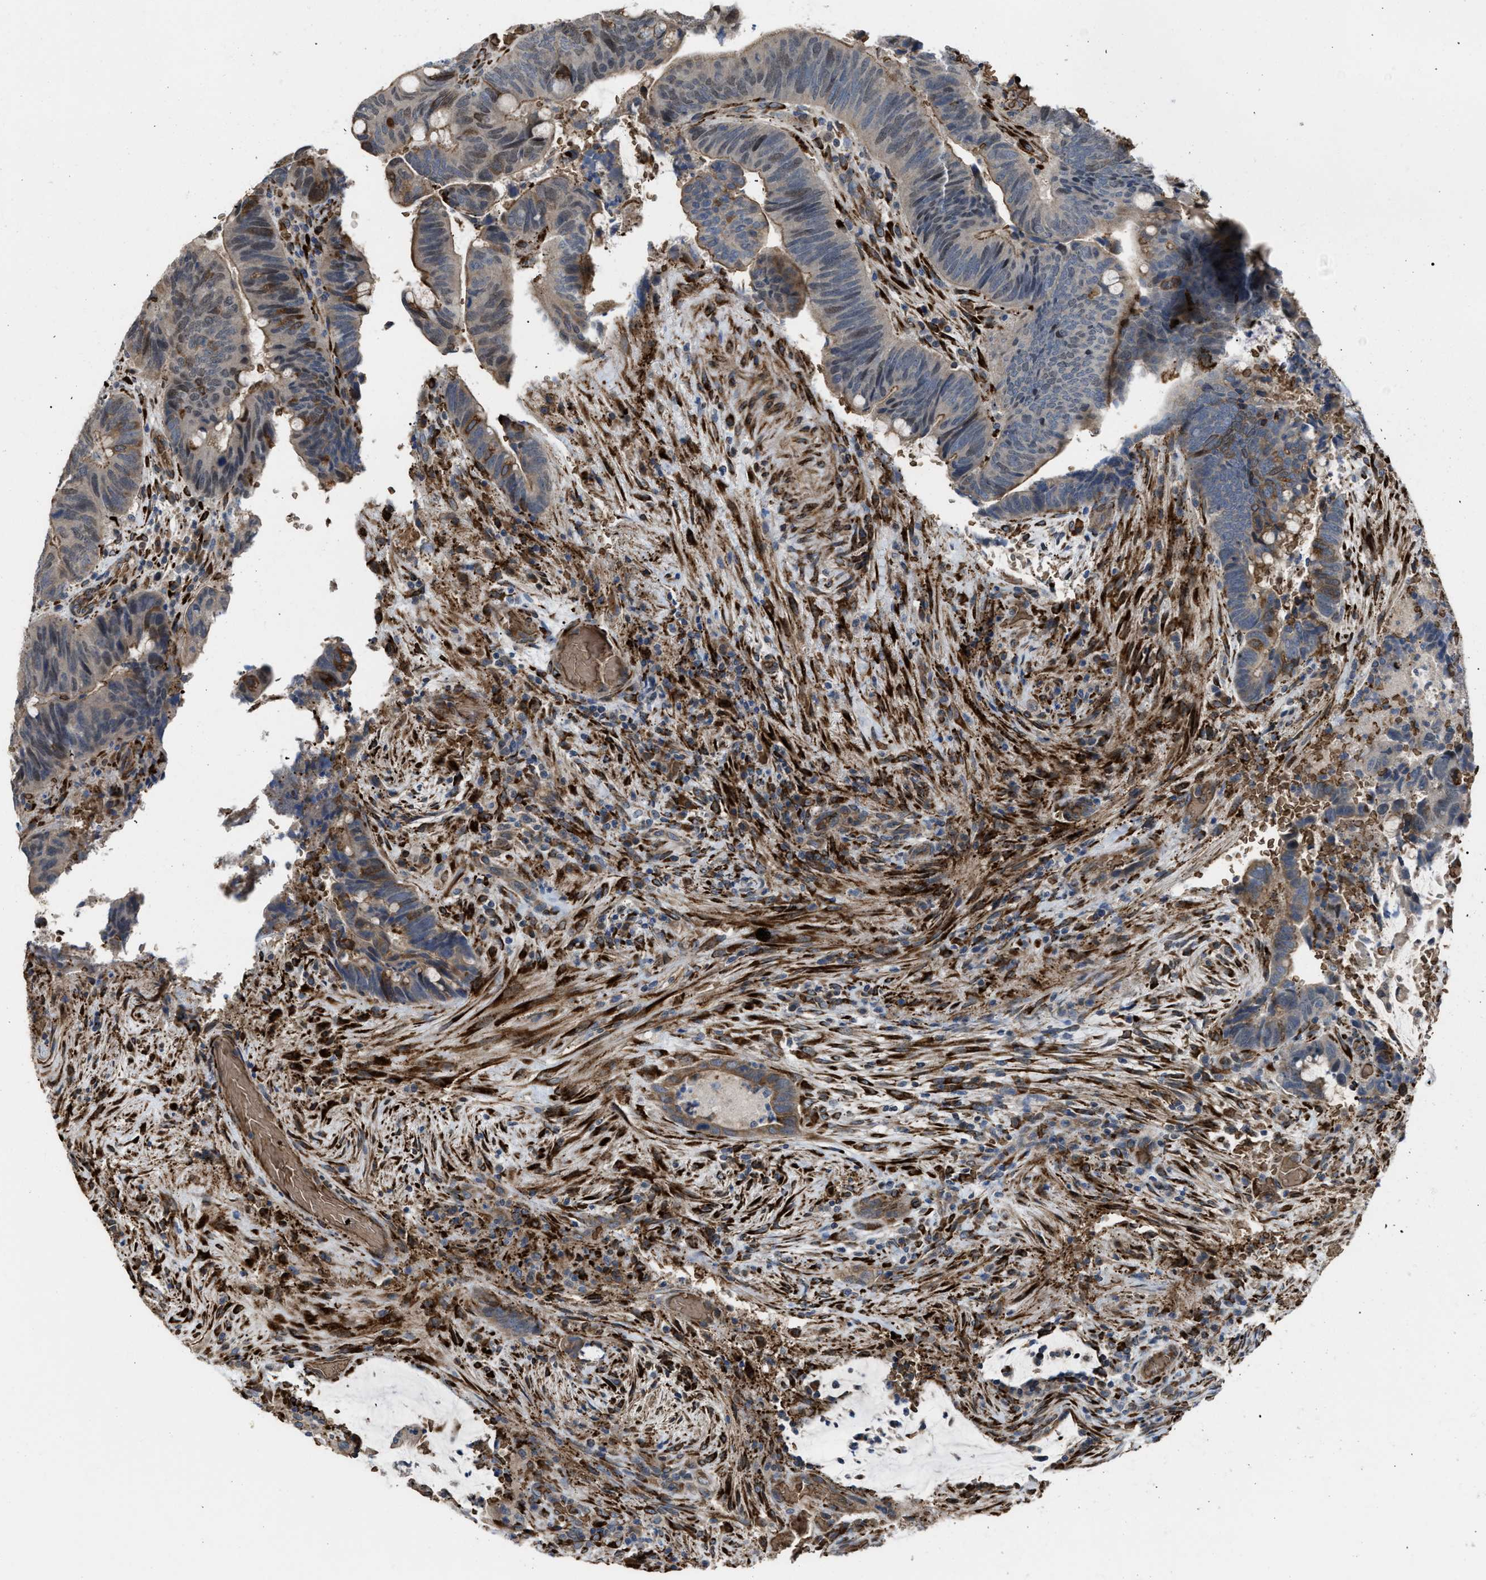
{"staining": {"intensity": "moderate", "quantity": "<25%", "location": "cytoplasmic/membranous,nuclear"}, "tissue": "colorectal cancer", "cell_type": "Tumor cells", "image_type": "cancer", "snomed": [{"axis": "morphology", "description": "Normal tissue, NOS"}, {"axis": "morphology", "description": "Adenocarcinoma, NOS"}, {"axis": "topography", "description": "Rectum"}, {"axis": "topography", "description": "Peripheral nerve tissue"}], "caption": "Immunohistochemistry (IHC) photomicrograph of neoplastic tissue: adenocarcinoma (colorectal) stained using IHC exhibits low levels of moderate protein expression localized specifically in the cytoplasmic/membranous and nuclear of tumor cells, appearing as a cytoplasmic/membranous and nuclear brown color.", "gene": "SELENOM", "patient": {"sex": "male", "age": 92}}